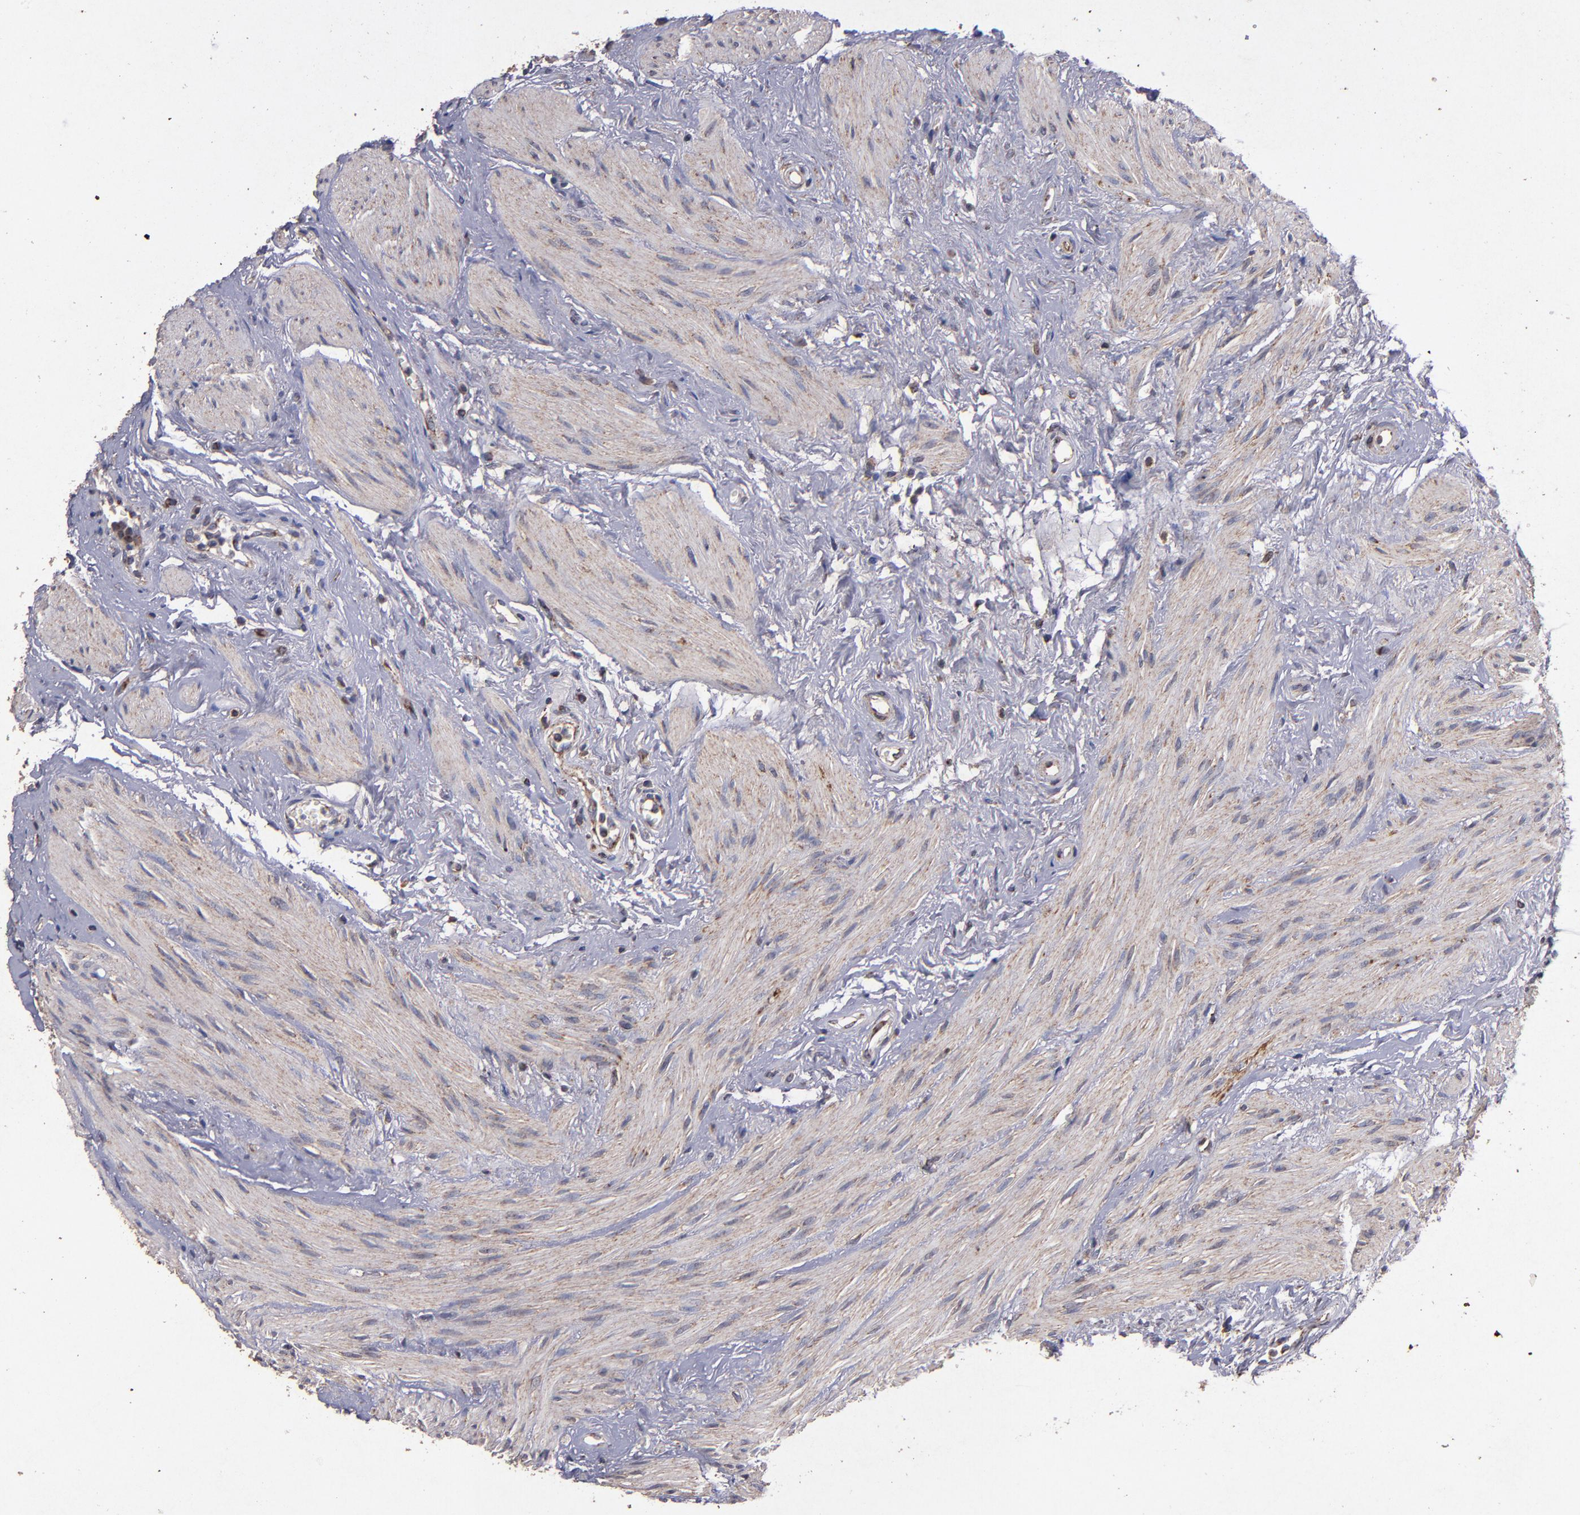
{"staining": {"intensity": "strong", "quantity": ">75%", "location": "cytoplasmic/membranous"}, "tissue": "urinary bladder", "cell_type": "Urothelial cells", "image_type": "normal", "snomed": [{"axis": "morphology", "description": "Normal tissue, NOS"}, {"axis": "topography", "description": "Urinary bladder"}], "caption": "DAB (3,3'-diaminobenzidine) immunohistochemical staining of benign human urinary bladder demonstrates strong cytoplasmic/membranous protein expression in about >75% of urothelial cells. Using DAB (brown) and hematoxylin (blue) stains, captured at high magnification using brightfield microscopy.", "gene": "TIMM9", "patient": {"sex": "female", "age": 55}}